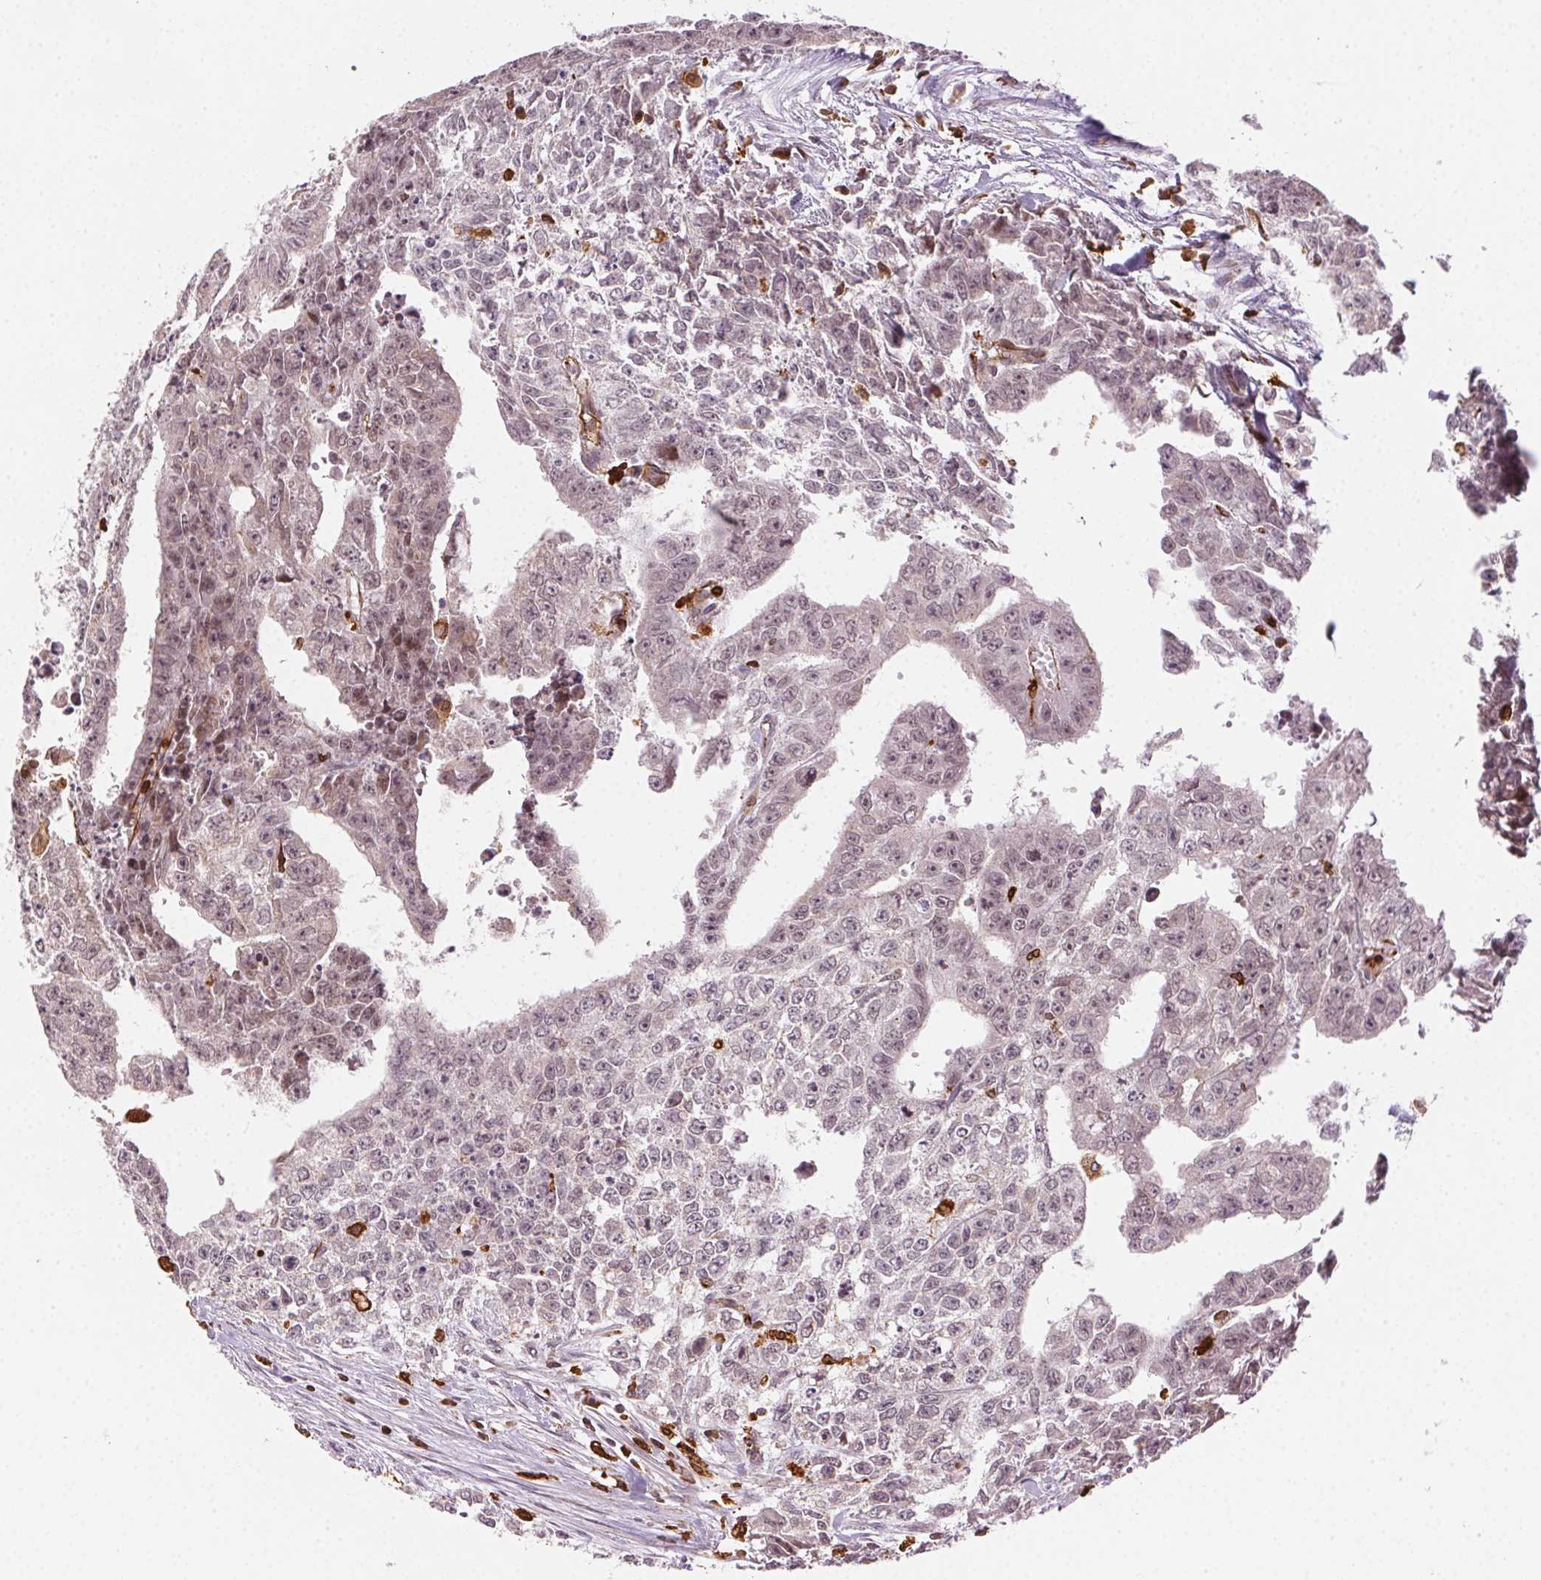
{"staining": {"intensity": "negative", "quantity": "none", "location": "none"}, "tissue": "testis cancer", "cell_type": "Tumor cells", "image_type": "cancer", "snomed": [{"axis": "morphology", "description": "Carcinoma, Embryonal, NOS"}, {"axis": "morphology", "description": "Teratoma, malignant, NOS"}, {"axis": "topography", "description": "Testis"}], "caption": "Immunohistochemistry photomicrograph of testis cancer (malignant teratoma) stained for a protein (brown), which reveals no expression in tumor cells.", "gene": "RNASET2", "patient": {"sex": "male", "age": 24}}